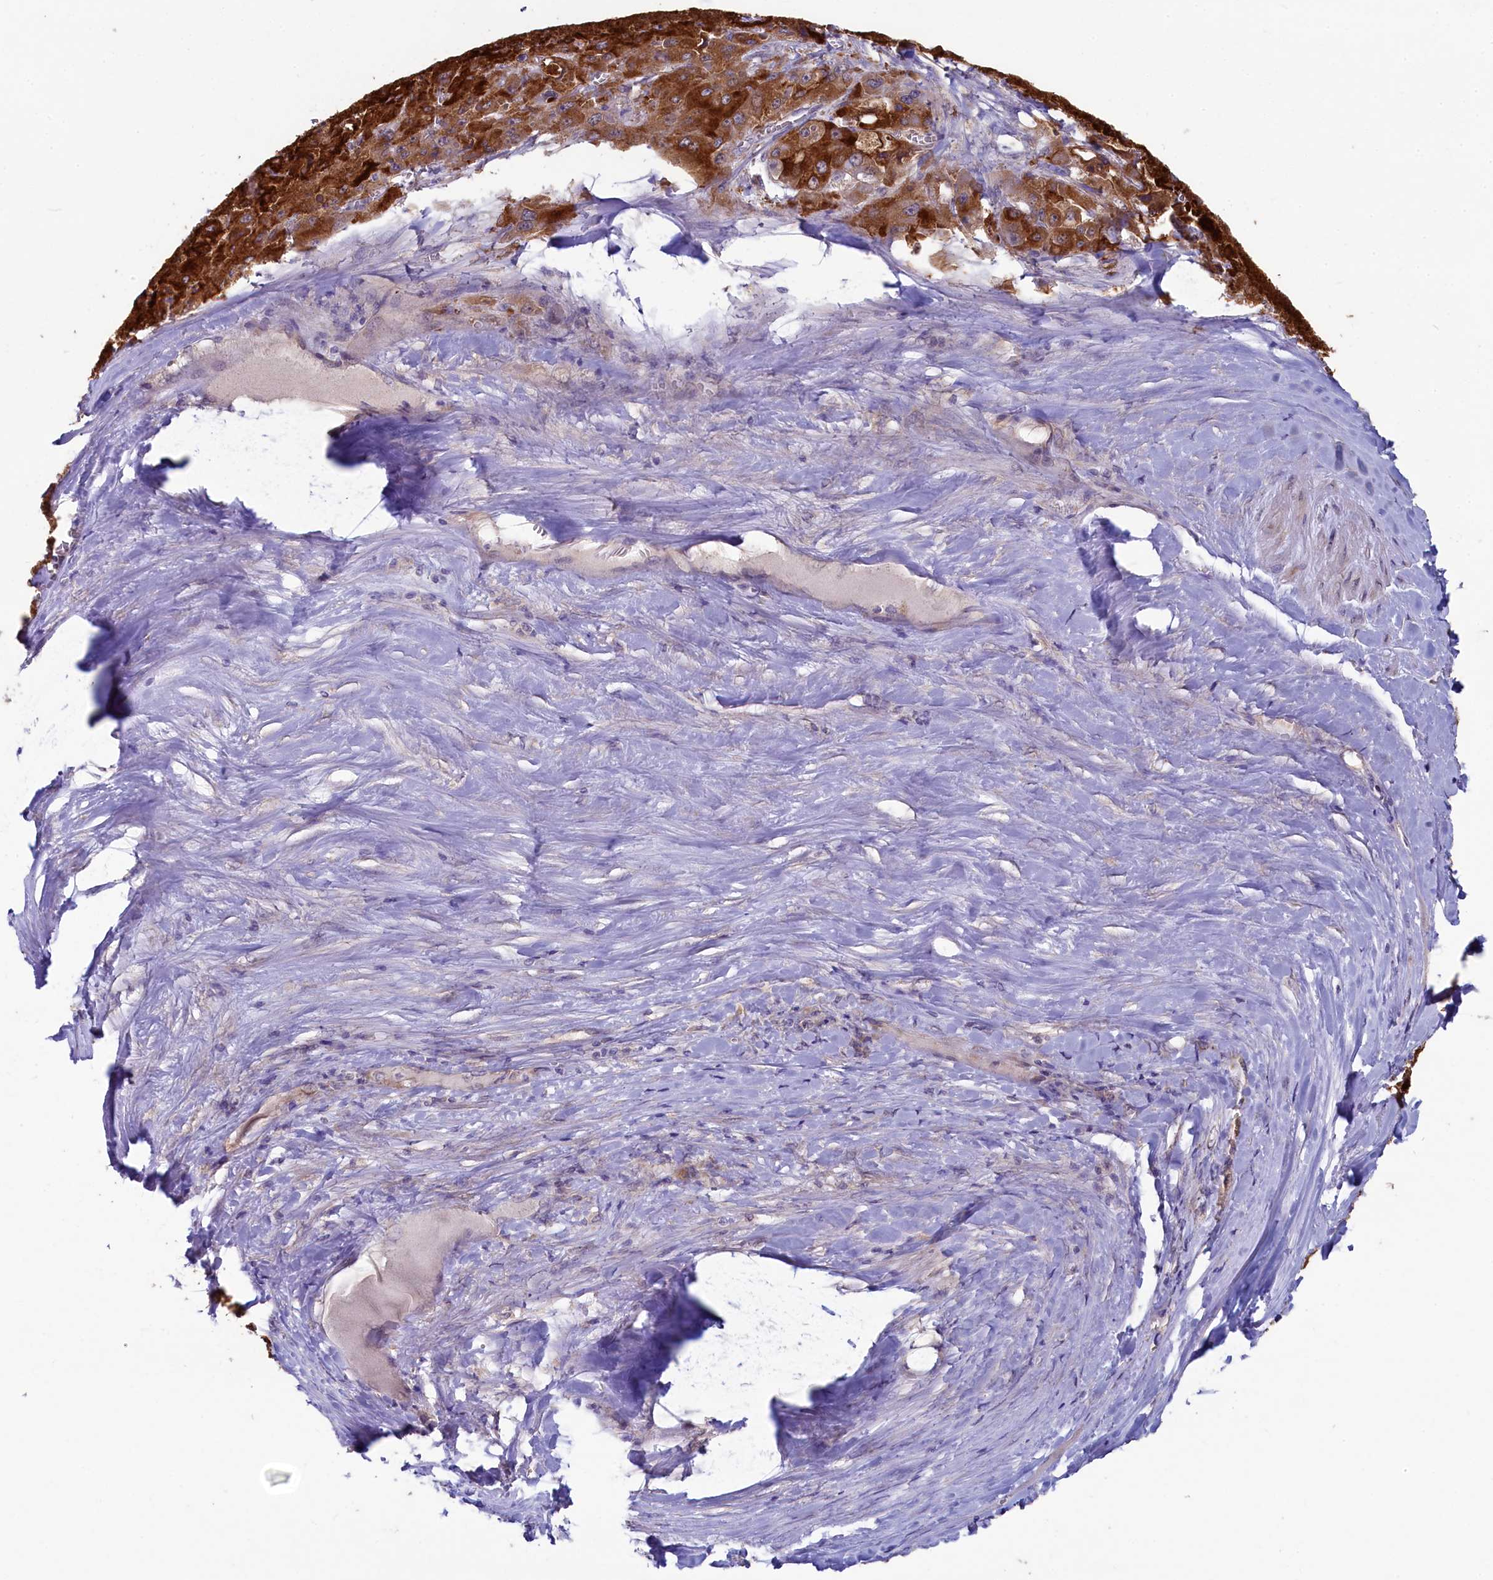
{"staining": {"intensity": "strong", "quantity": ">75%", "location": "cytoplasmic/membranous"}, "tissue": "liver cancer", "cell_type": "Tumor cells", "image_type": "cancer", "snomed": [{"axis": "morphology", "description": "Carcinoma, Hepatocellular, NOS"}, {"axis": "topography", "description": "Liver"}], "caption": "Immunohistochemistry histopathology image of neoplastic tissue: liver cancer (hepatocellular carcinoma) stained using immunohistochemistry displays high levels of strong protein expression localized specifically in the cytoplasmic/membranous of tumor cells, appearing as a cytoplasmic/membranous brown color.", "gene": "SPATA2L", "patient": {"sex": "female", "age": 73}}